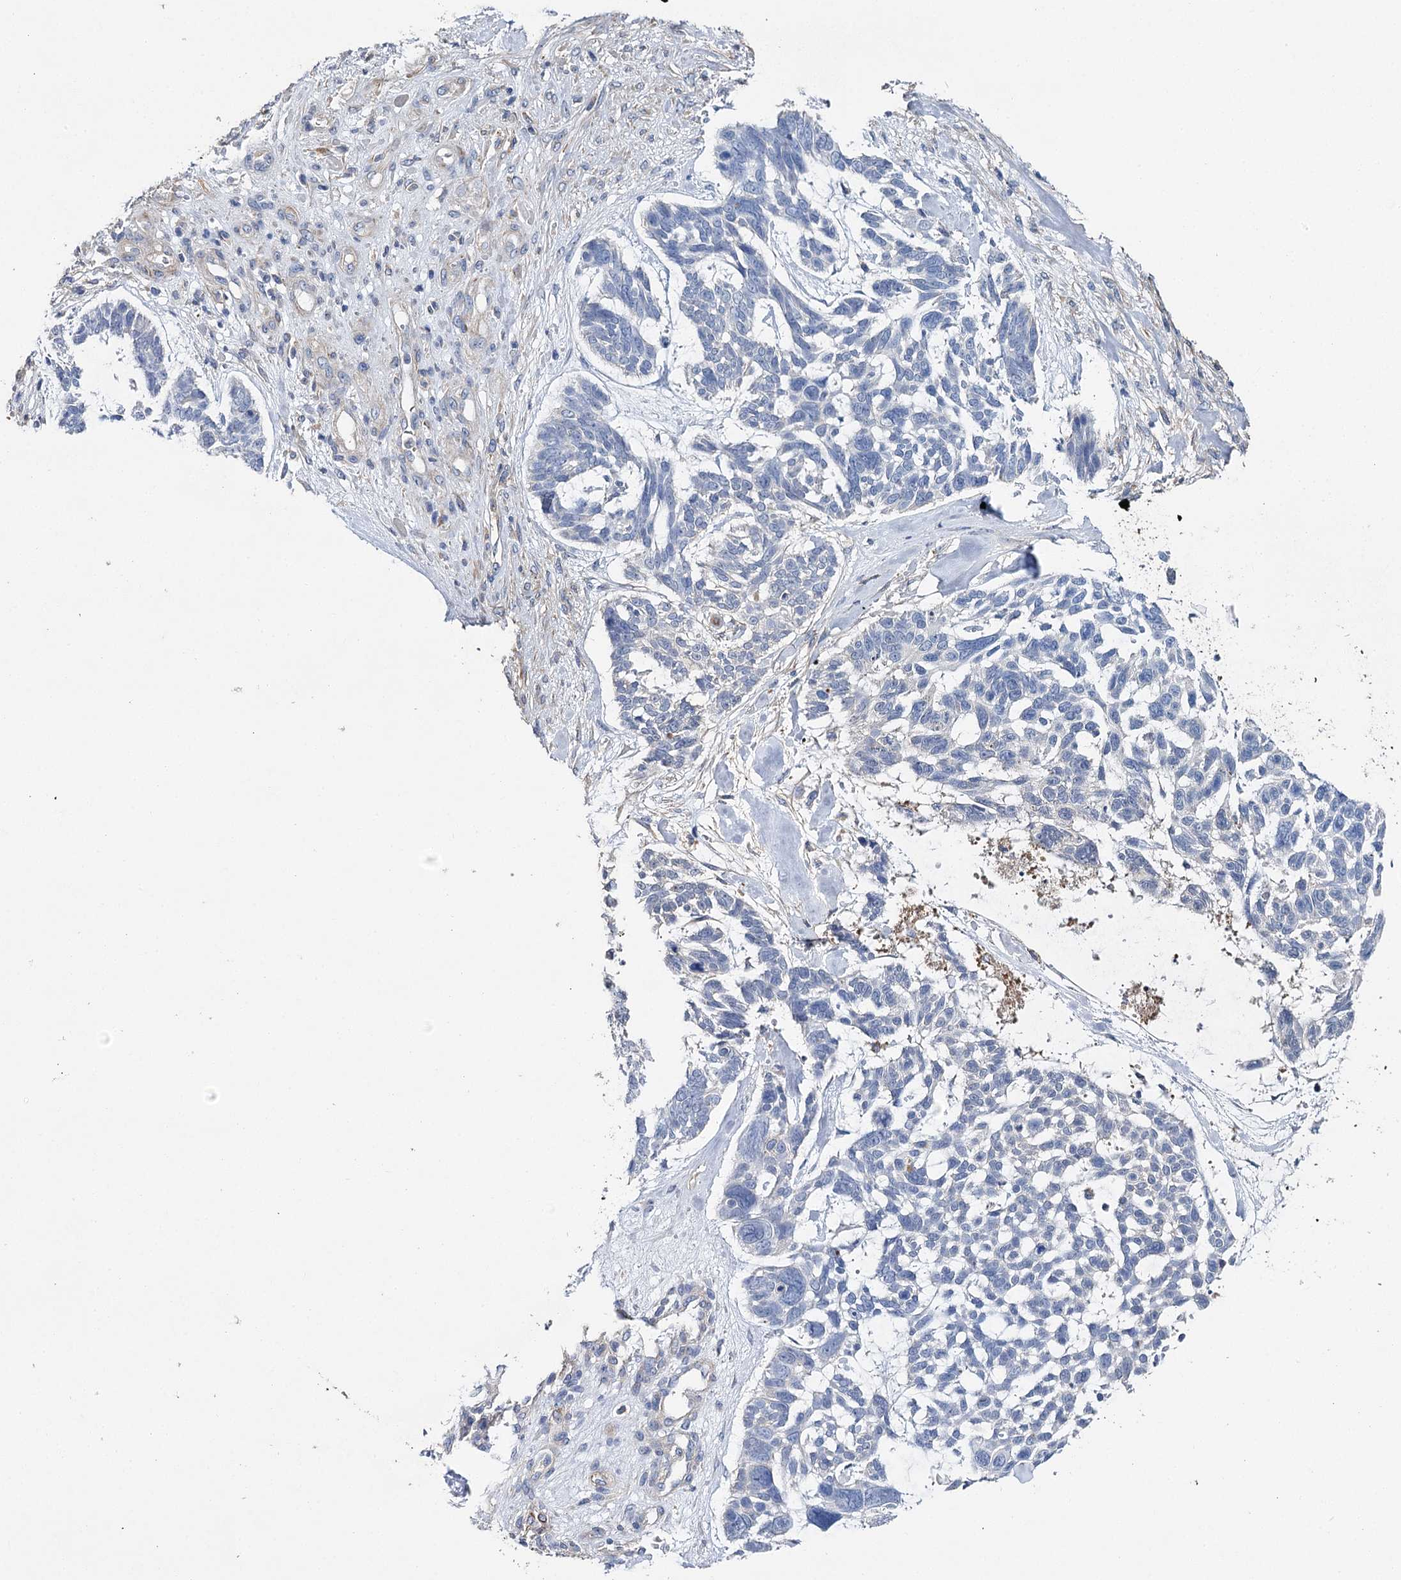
{"staining": {"intensity": "negative", "quantity": "none", "location": "none"}, "tissue": "skin cancer", "cell_type": "Tumor cells", "image_type": "cancer", "snomed": [{"axis": "morphology", "description": "Basal cell carcinoma"}, {"axis": "topography", "description": "Skin"}], "caption": "Immunohistochemistry (IHC) photomicrograph of human skin basal cell carcinoma stained for a protein (brown), which displays no expression in tumor cells.", "gene": "EPYC", "patient": {"sex": "male", "age": 88}}